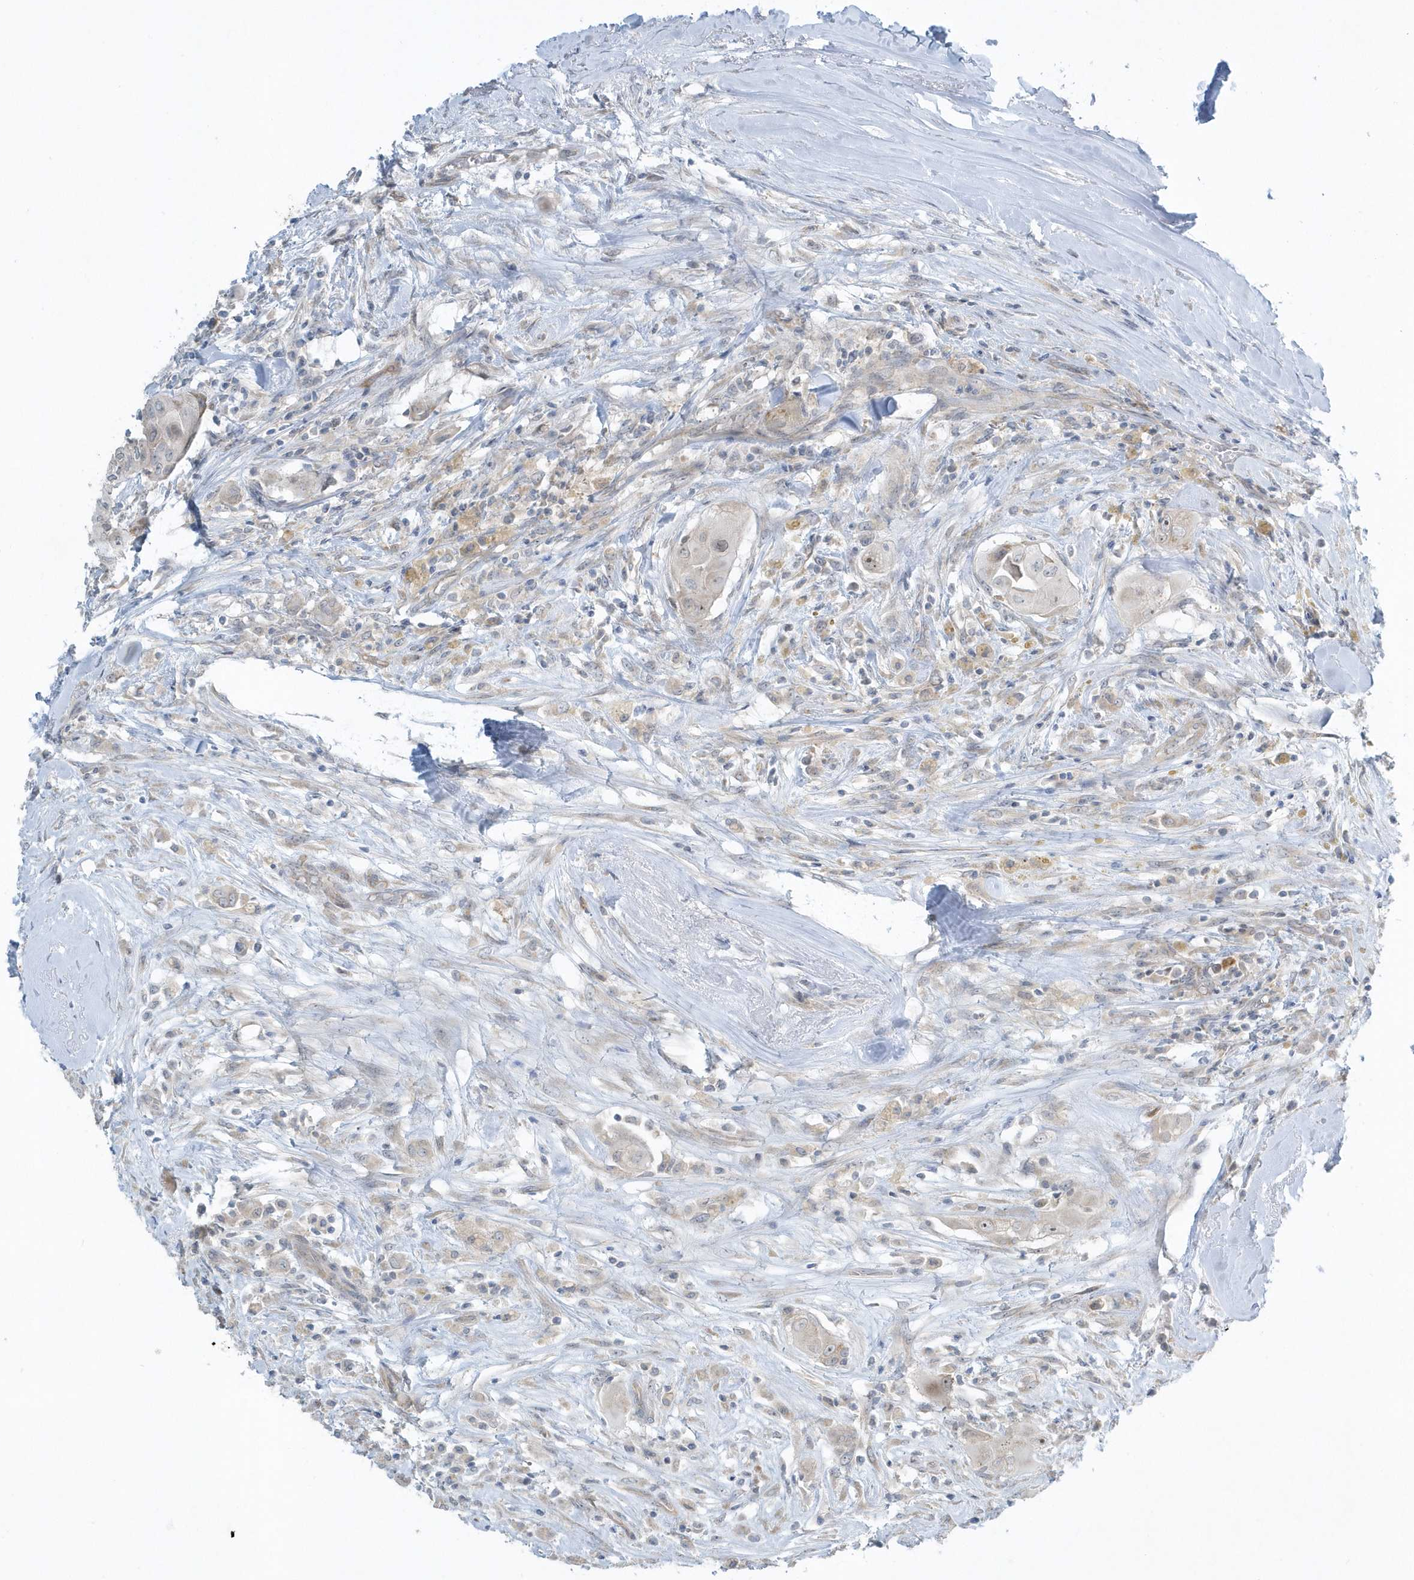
{"staining": {"intensity": "negative", "quantity": "none", "location": "none"}, "tissue": "thyroid cancer", "cell_type": "Tumor cells", "image_type": "cancer", "snomed": [{"axis": "morphology", "description": "Papillary adenocarcinoma, NOS"}, {"axis": "topography", "description": "Thyroid gland"}], "caption": "High magnification brightfield microscopy of thyroid cancer stained with DAB (3,3'-diaminobenzidine) (brown) and counterstained with hematoxylin (blue): tumor cells show no significant staining.", "gene": "SCN3A", "patient": {"sex": "female", "age": 59}}